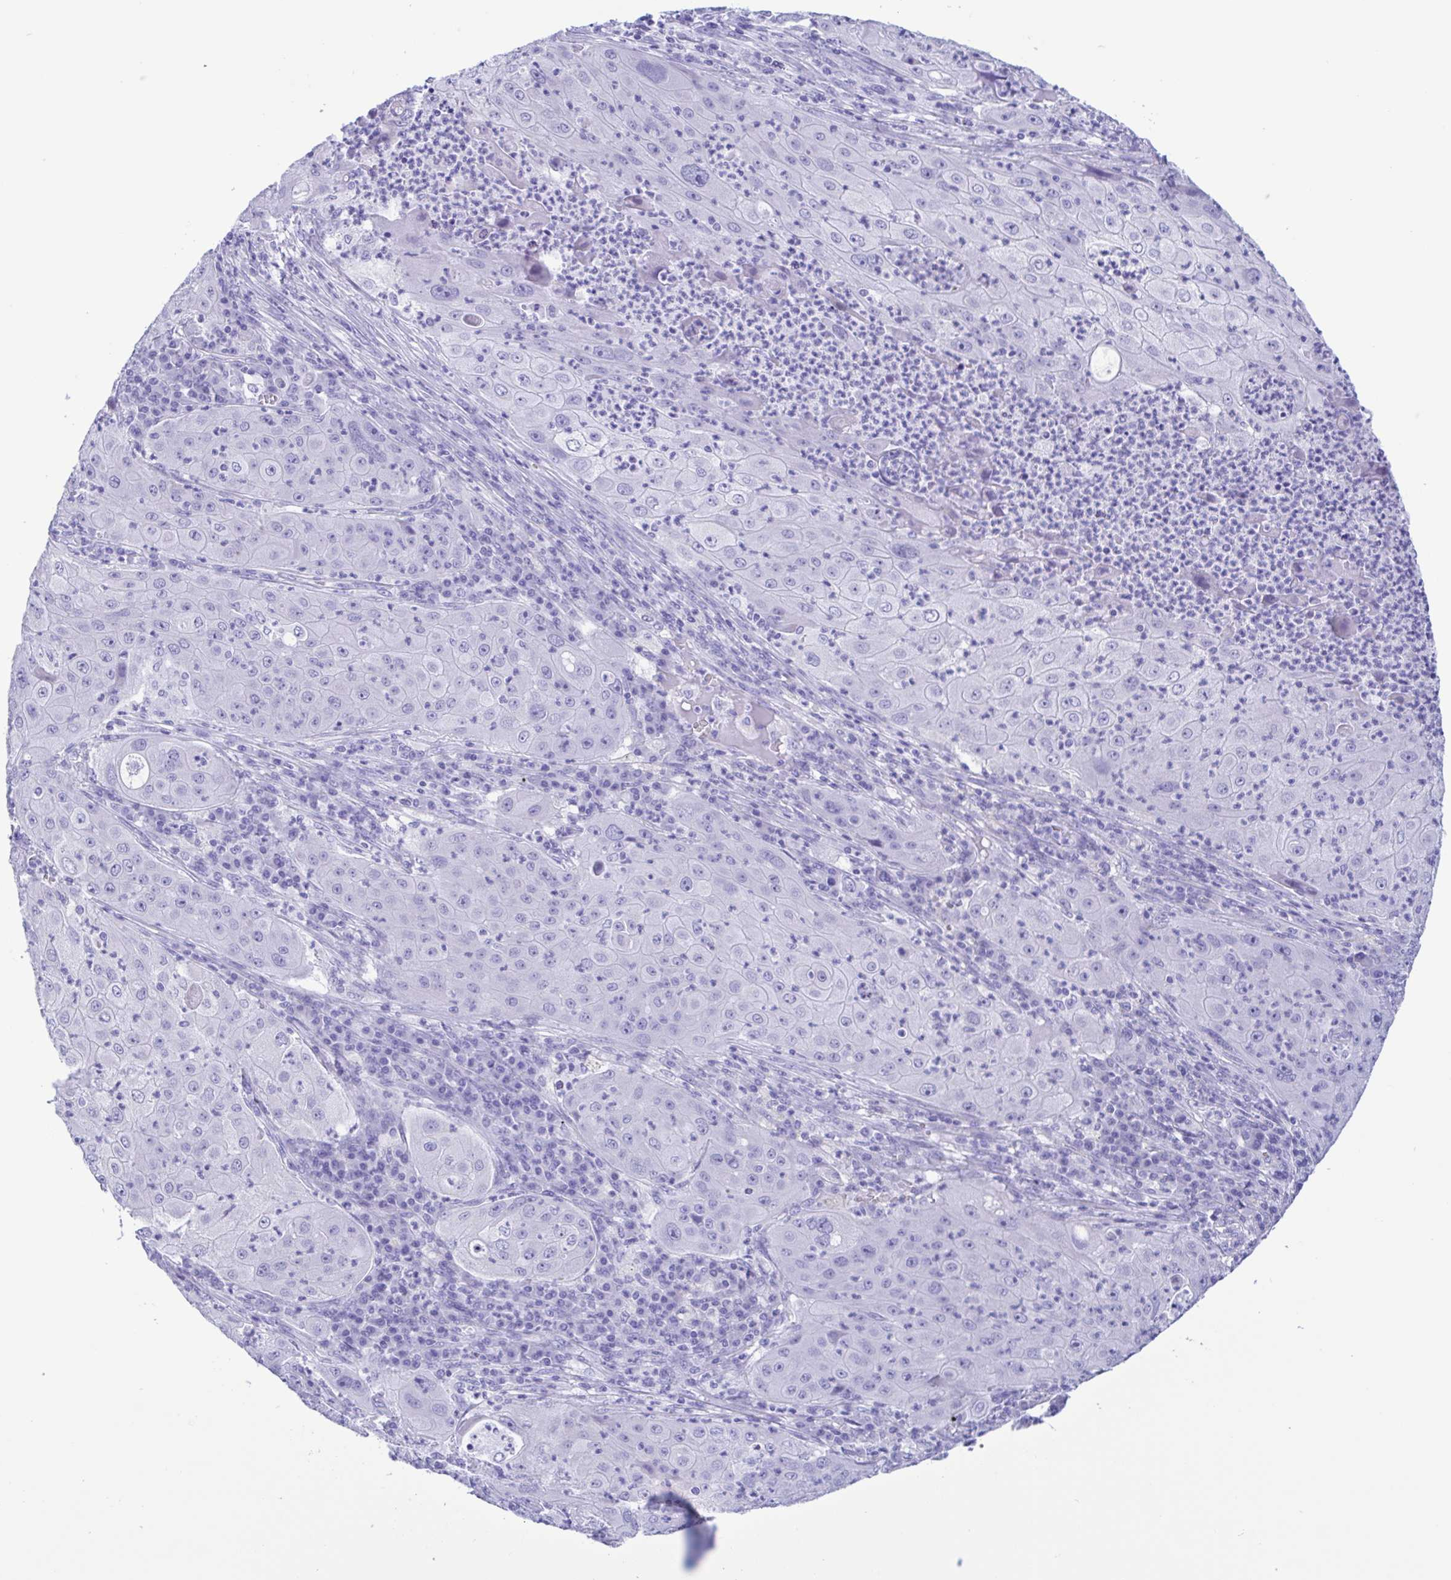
{"staining": {"intensity": "negative", "quantity": "none", "location": "none"}, "tissue": "lung cancer", "cell_type": "Tumor cells", "image_type": "cancer", "snomed": [{"axis": "morphology", "description": "Squamous cell carcinoma, NOS"}, {"axis": "topography", "description": "Lung"}], "caption": "Immunohistochemical staining of lung squamous cell carcinoma reveals no significant positivity in tumor cells.", "gene": "TSPY2", "patient": {"sex": "female", "age": 59}}